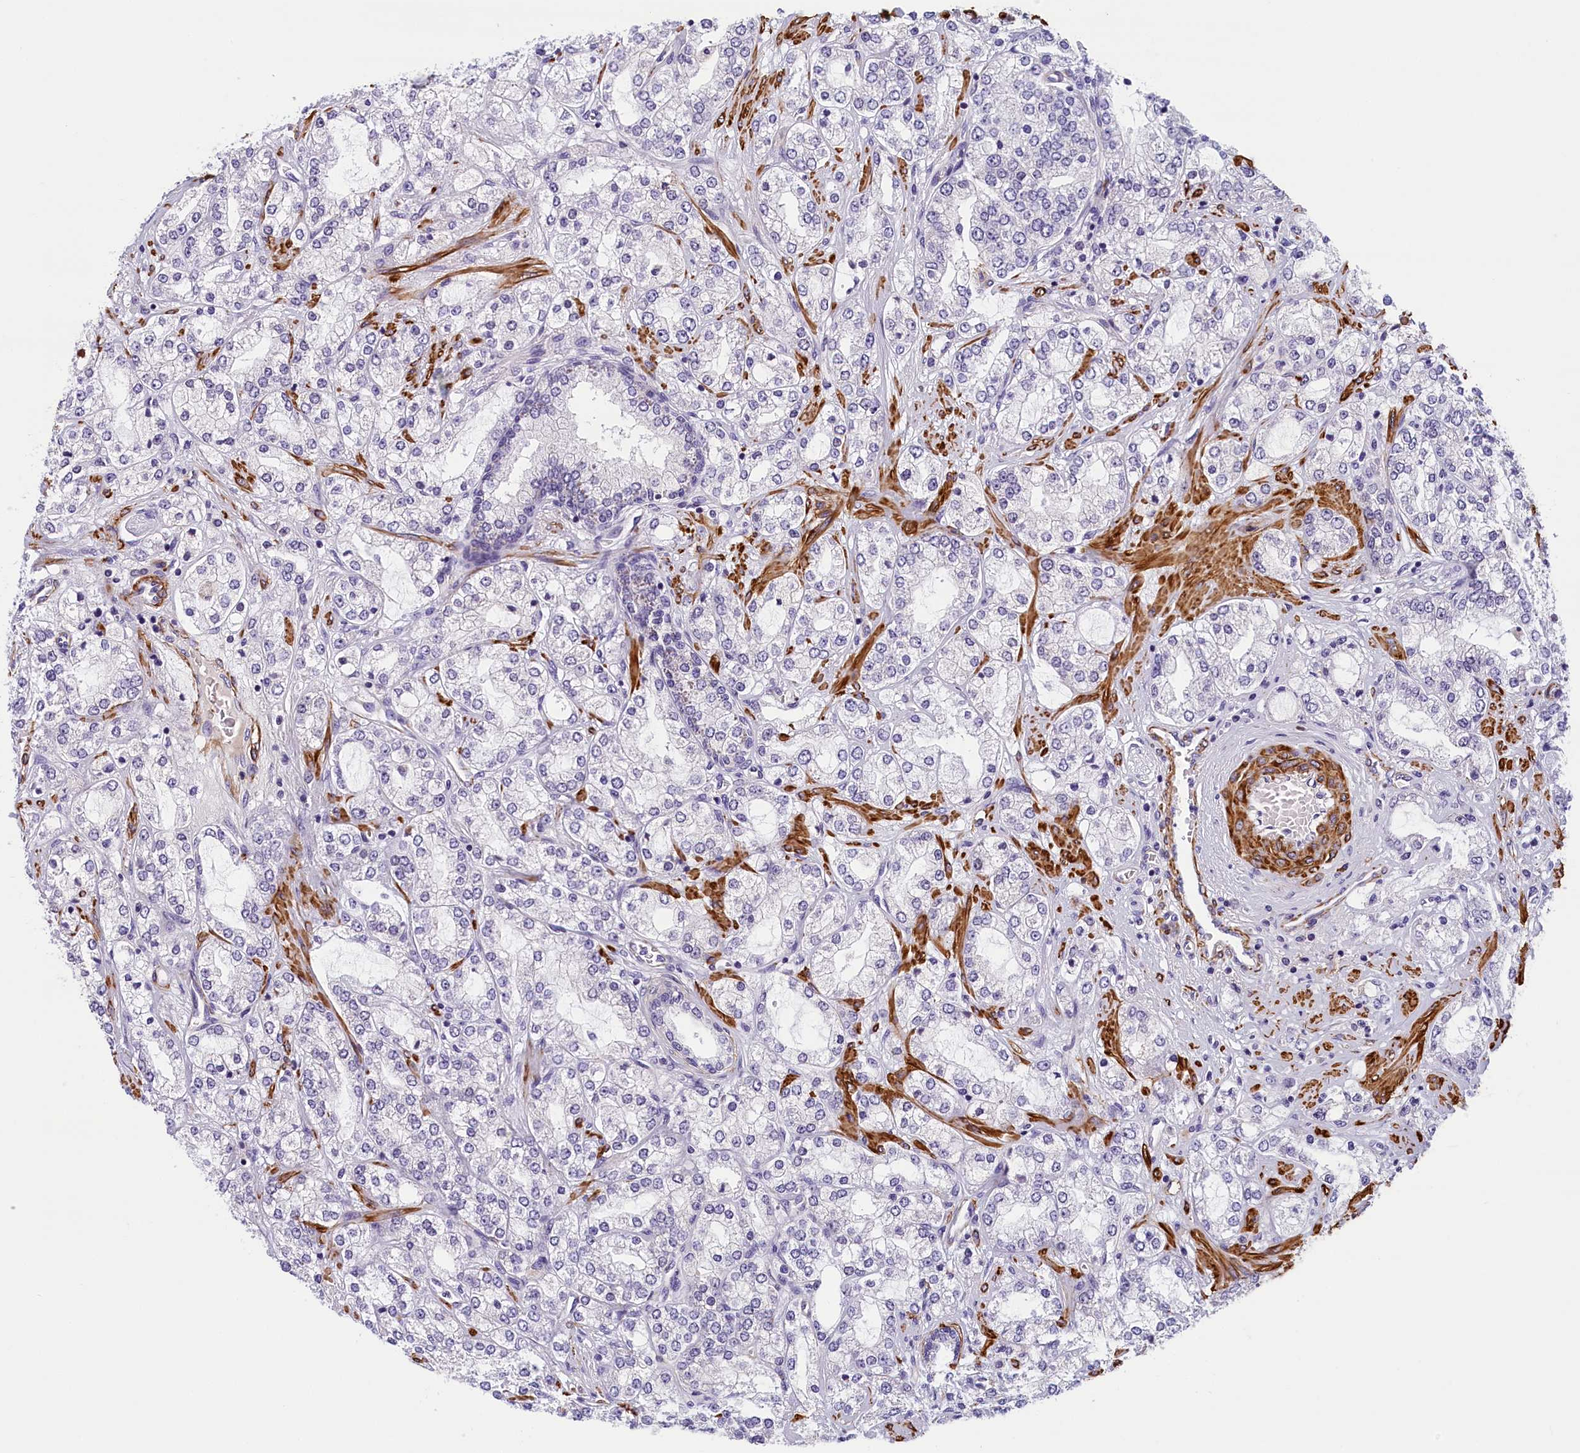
{"staining": {"intensity": "negative", "quantity": "none", "location": "none"}, "tissue": "prostate cancer", "cell_type": "Tumor cells", "image_type": "cancer", "snomed": [{"axis": "morphology", "description": "Adenocarcinoma, High grade"}, {"axis": "topography", "description": "Prostate"}], "caption": "This image is of high-grade adenocarcinoma (prostate) stained with IHC to label a protein in brown with the nuclei are counter-stained blue. There is no positivity in tumor cells.", "gene": "BCL2L13", "patient": {"sex": "male", "age": 64}}